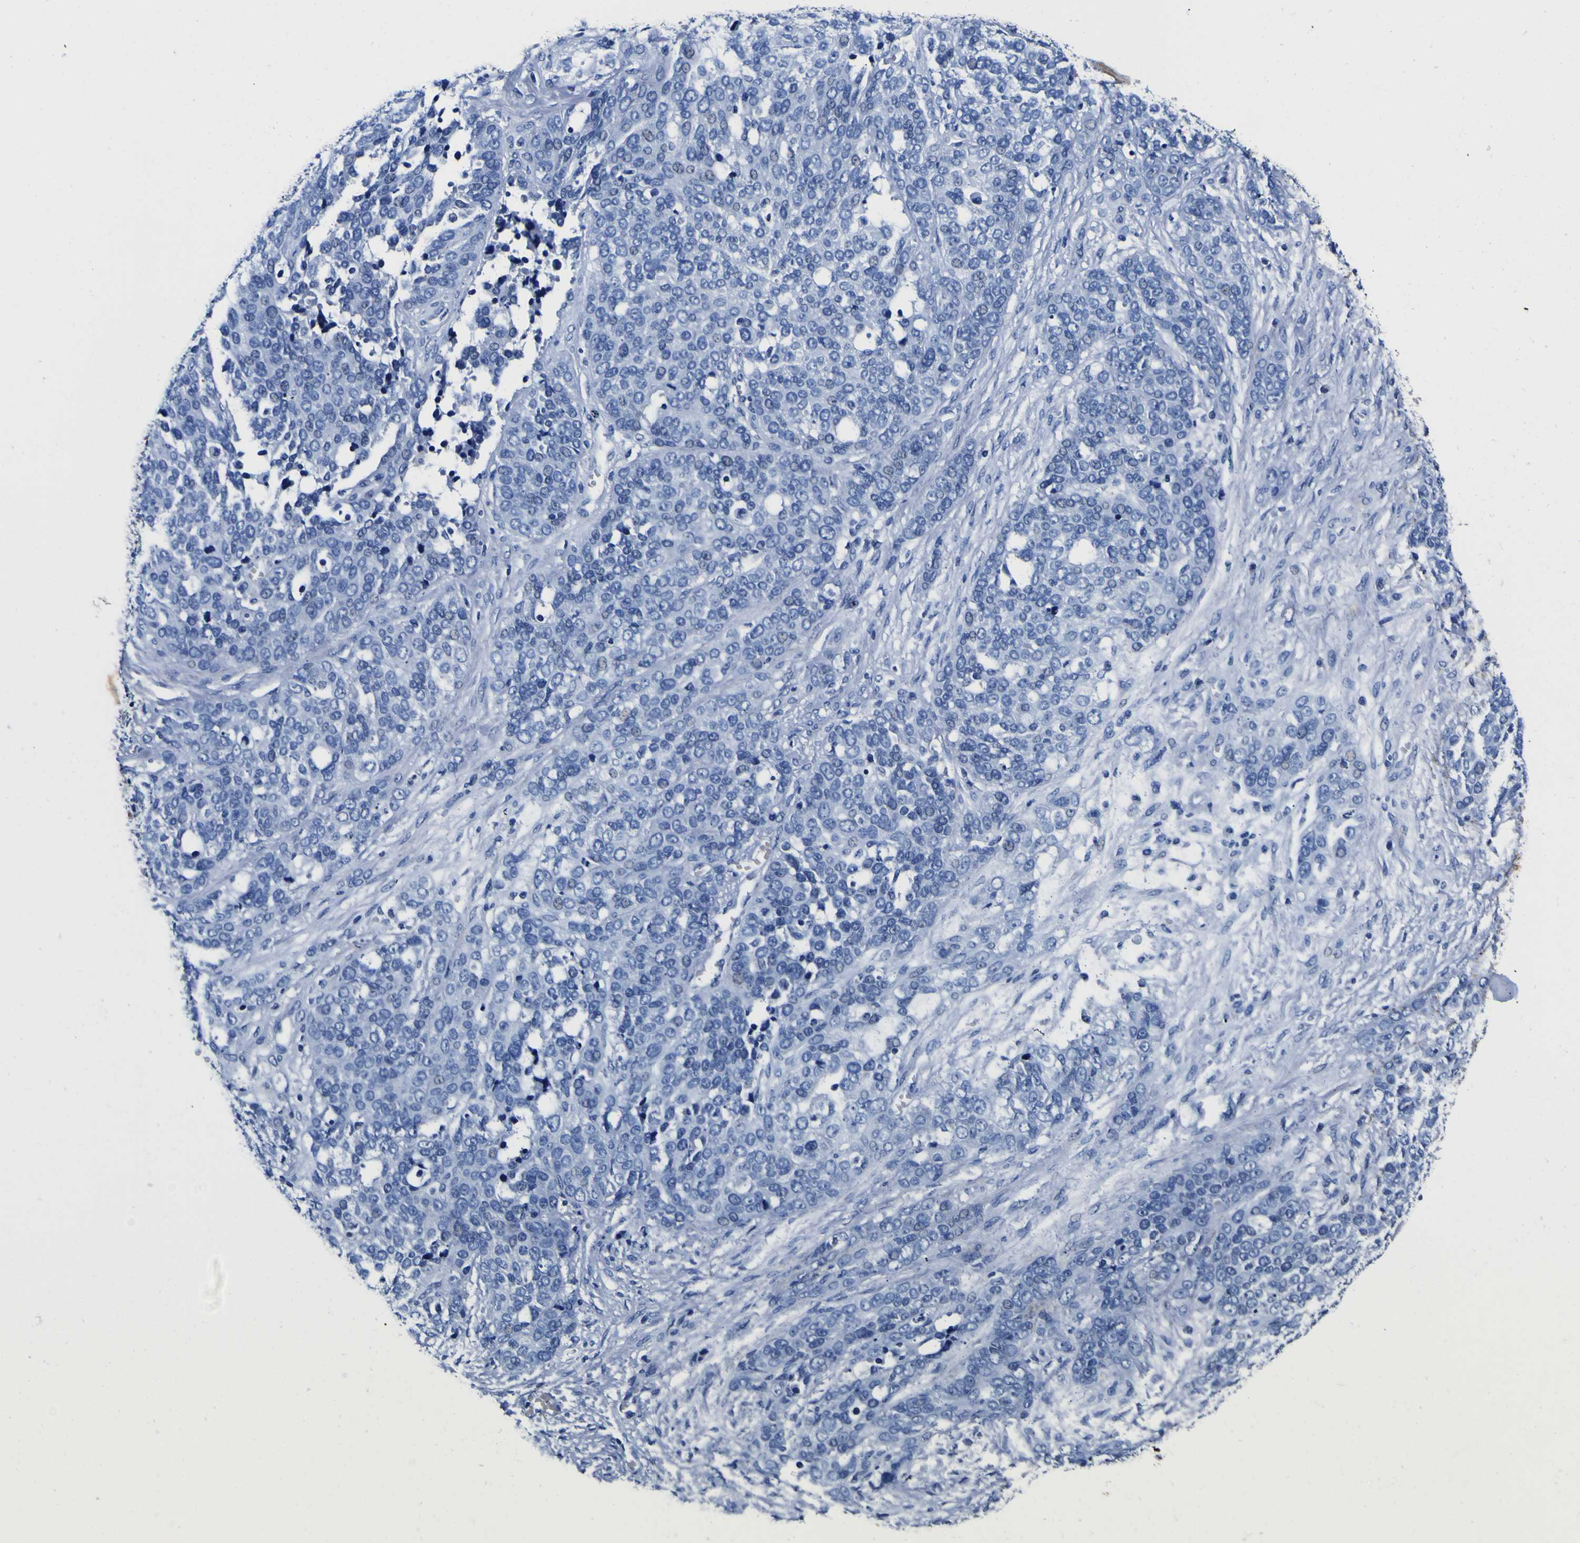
{"staining": {"intensity": "negative", "quantity": "none", "location": "none"}, "tissue": "ovarian cancer", "cell_type": "Tumor cells", "image_type": "cancer", "snomed": [{"axis": "morphology", "description": "Cystadenocarcinoma, serous, NOS"}, {"axis": "topography", "description": "Ovary"}], "caption": "The image reveals no staining of tumor cells in serous cystadenocarcinoma (ovarian).", "gene": "POSTN", "patient": {"sex": "female", "age": 44}}